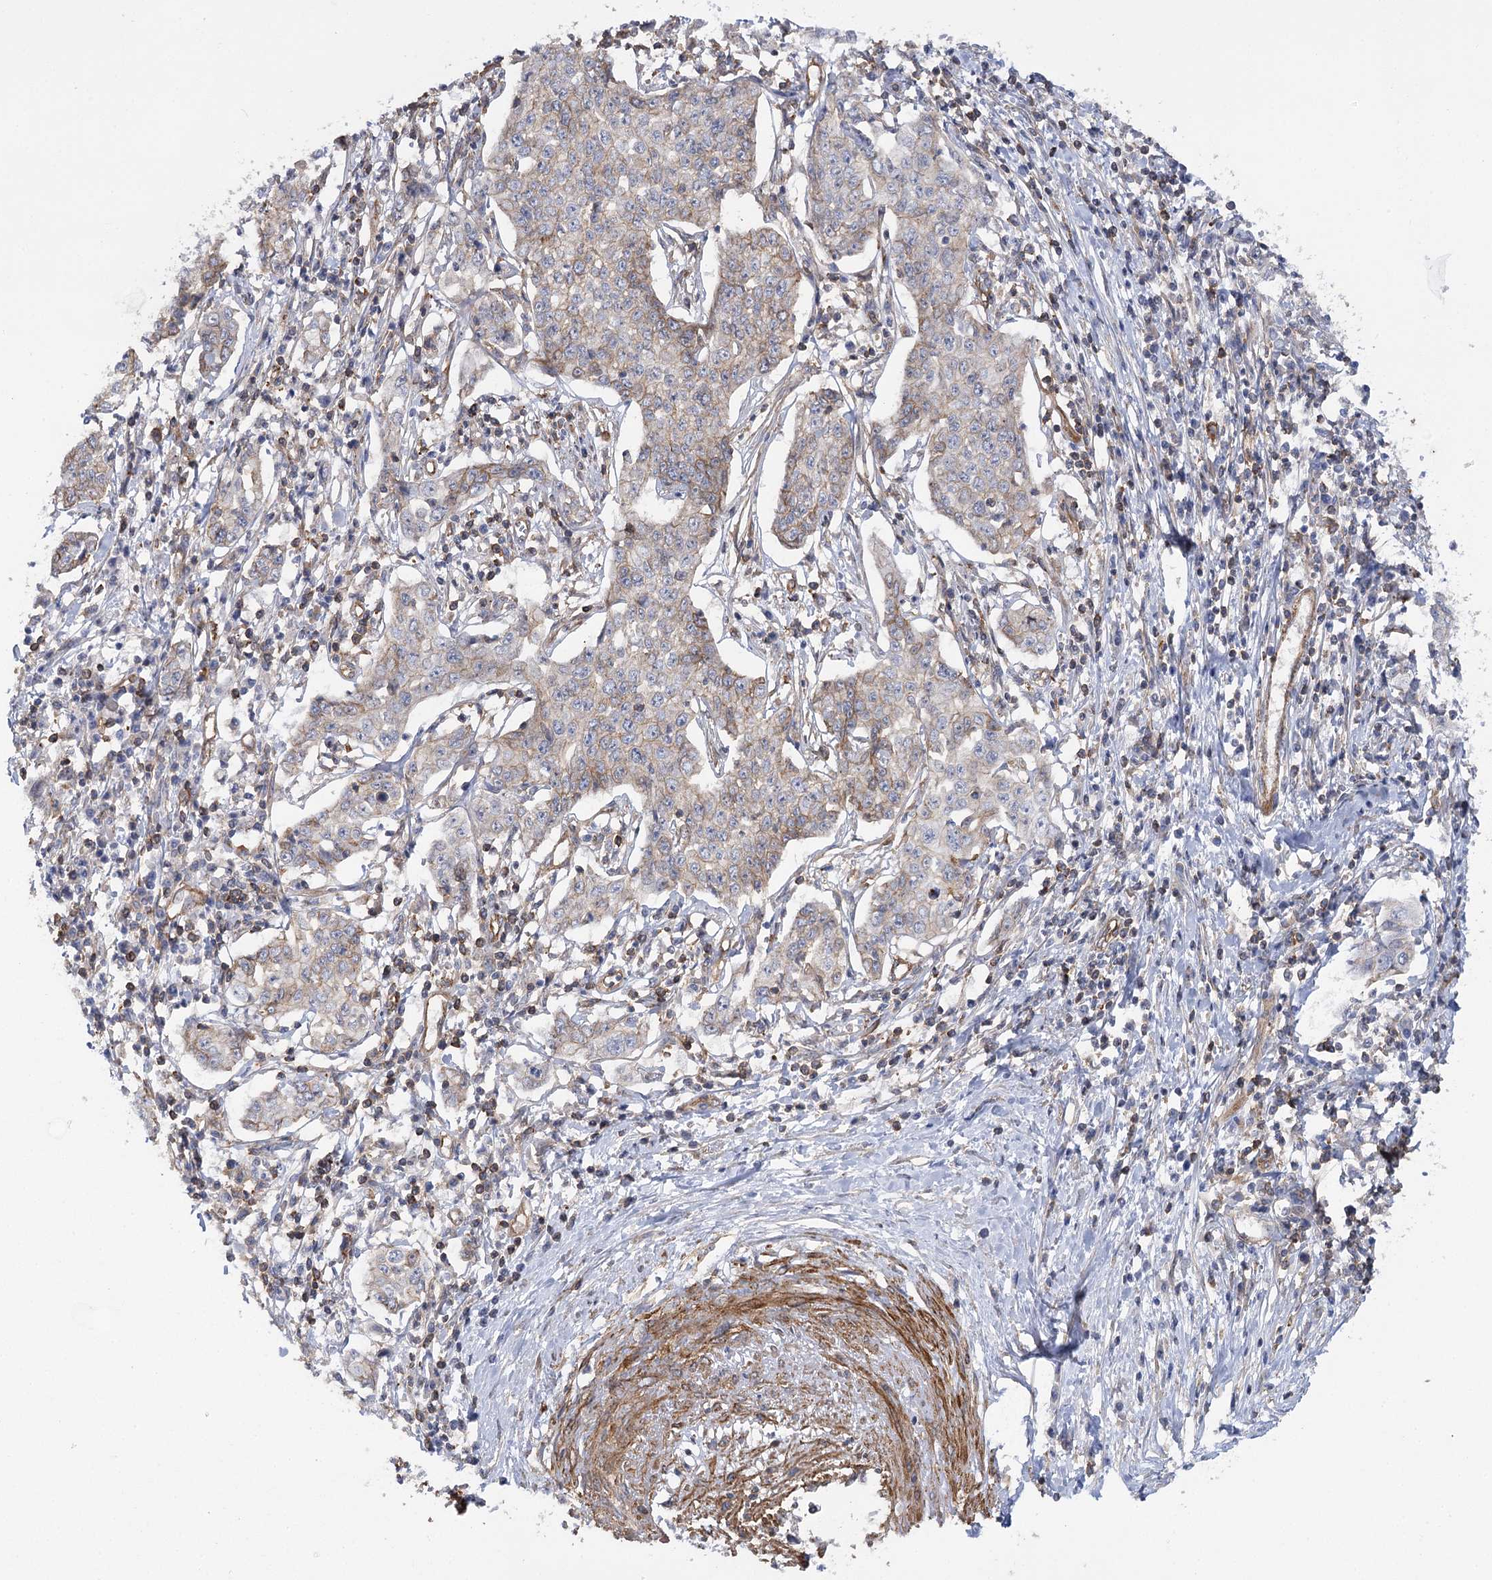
{"staining": {"intensity": "weak", "quantity": "25%-75%", "location": "cytoplasmic/membranous"}, "tissue": "cervical cancer", "cell_type": "Tumor cells", "image_type": "cancer", "snomed": [{"axis": "morphology", "description": "Squamous cell carcinoma, NOS"}, {"axis": "topography", "description": "Cervix"}], "caption": "Weak cytoplasmic/membranous protein staining is present in approximately 25%-75% of tumor cells in squamous cell carcinoma (cervical).", "gene": "SYNPO2", "patient": {"sex": "female", "age": 35}}